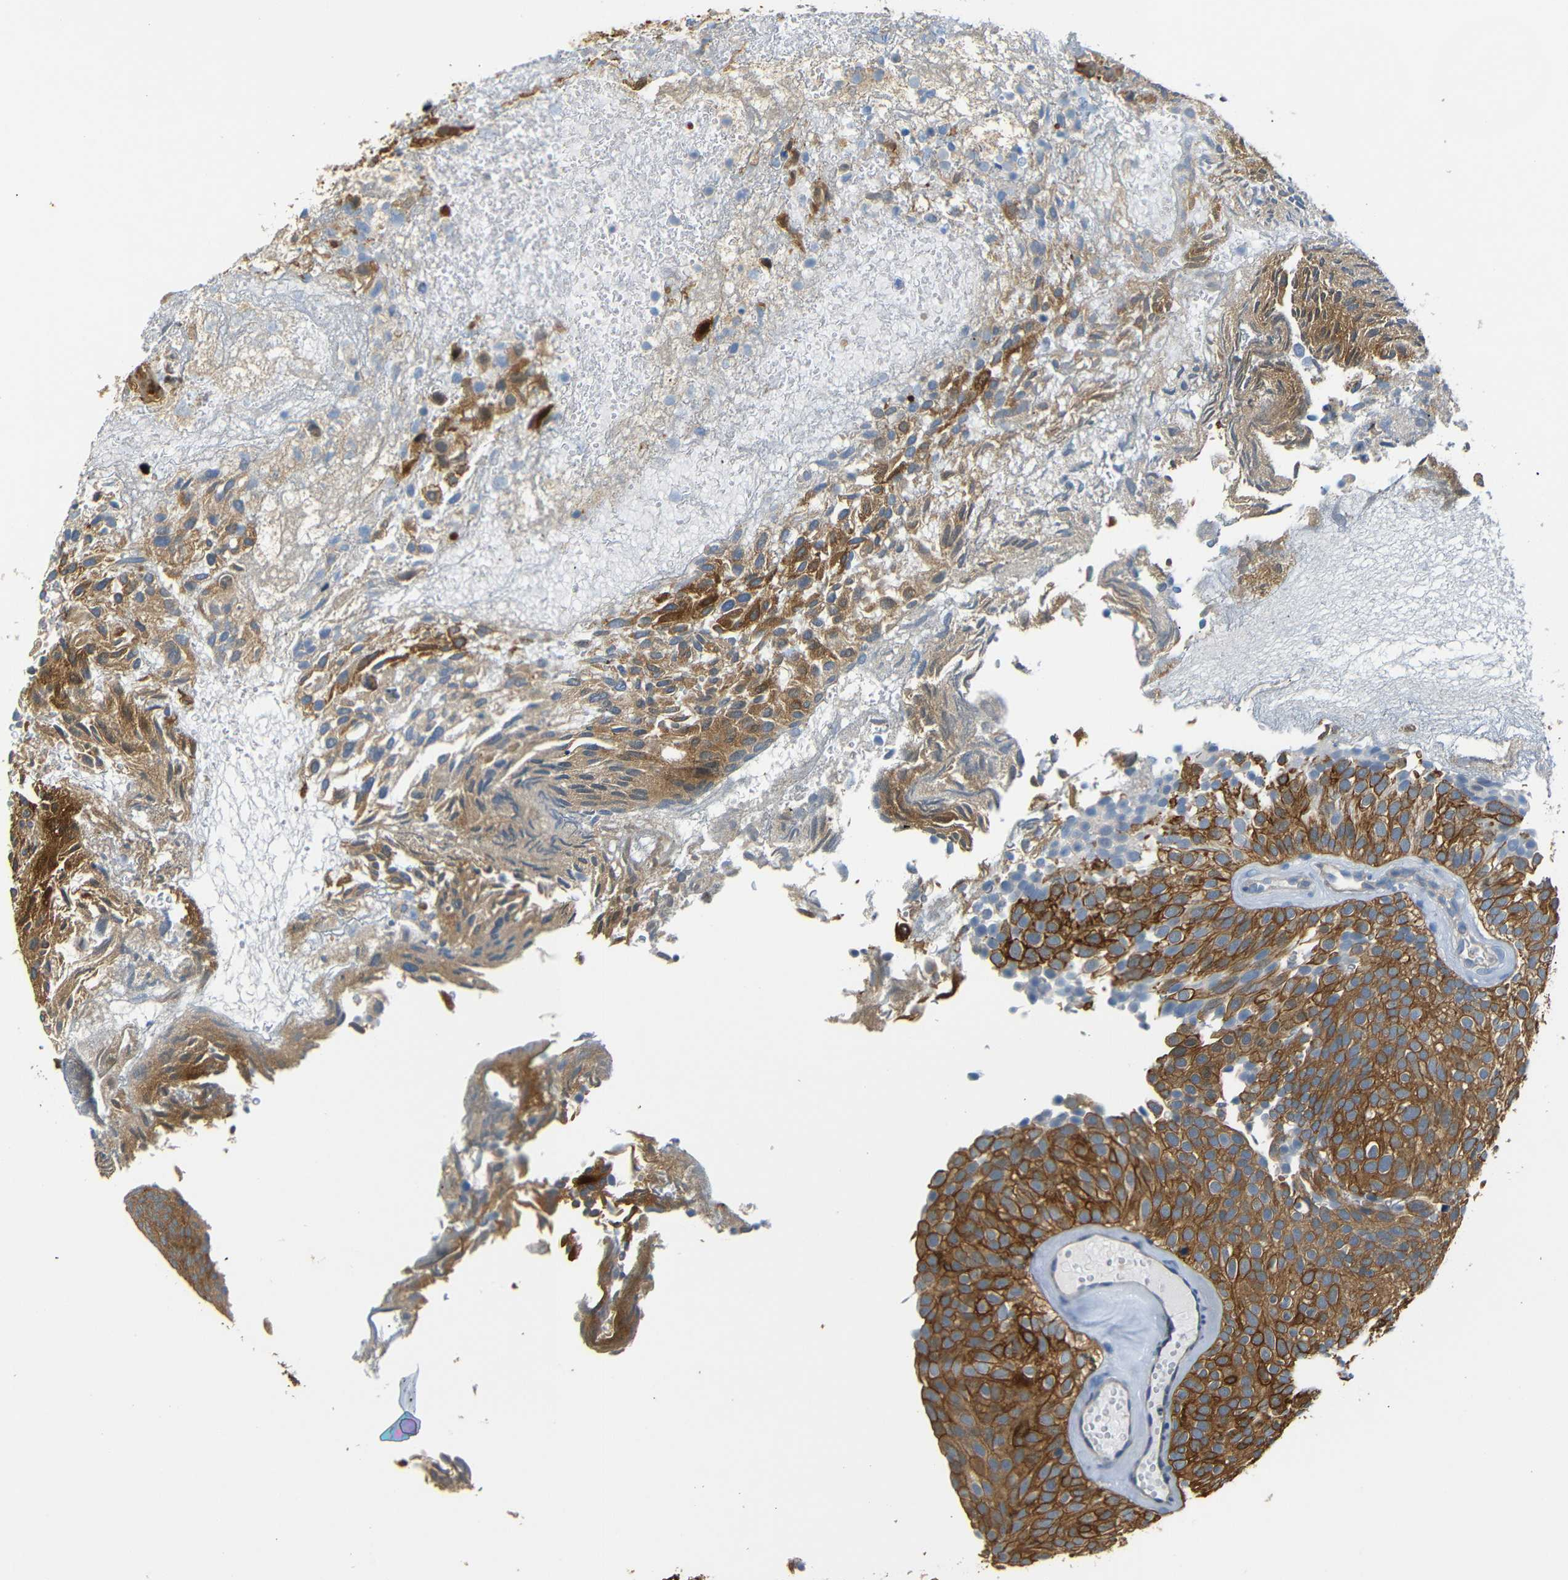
{"staining": {"intensity": "moderate", "quantity": ">75%", "location": "cytoplasmic/membranous"}, "tissue": "urothelial cancer", "cell_type": "Tumor cells", "image_type": "cancer", "snomed": [{"axis": "morphology", "description": "Urothelial carcinoma, Low grade"}, {"axis": "topography", "description": "Urinary bladder"}], "caption": "Urothelial cancer stained with immunohistochemistry demonstrates moderate cytoplasmic/membranous staining in approximately >75% of tumor cells.", "gene": "SFN", "patient": {"sex": "male", "age": 78}}